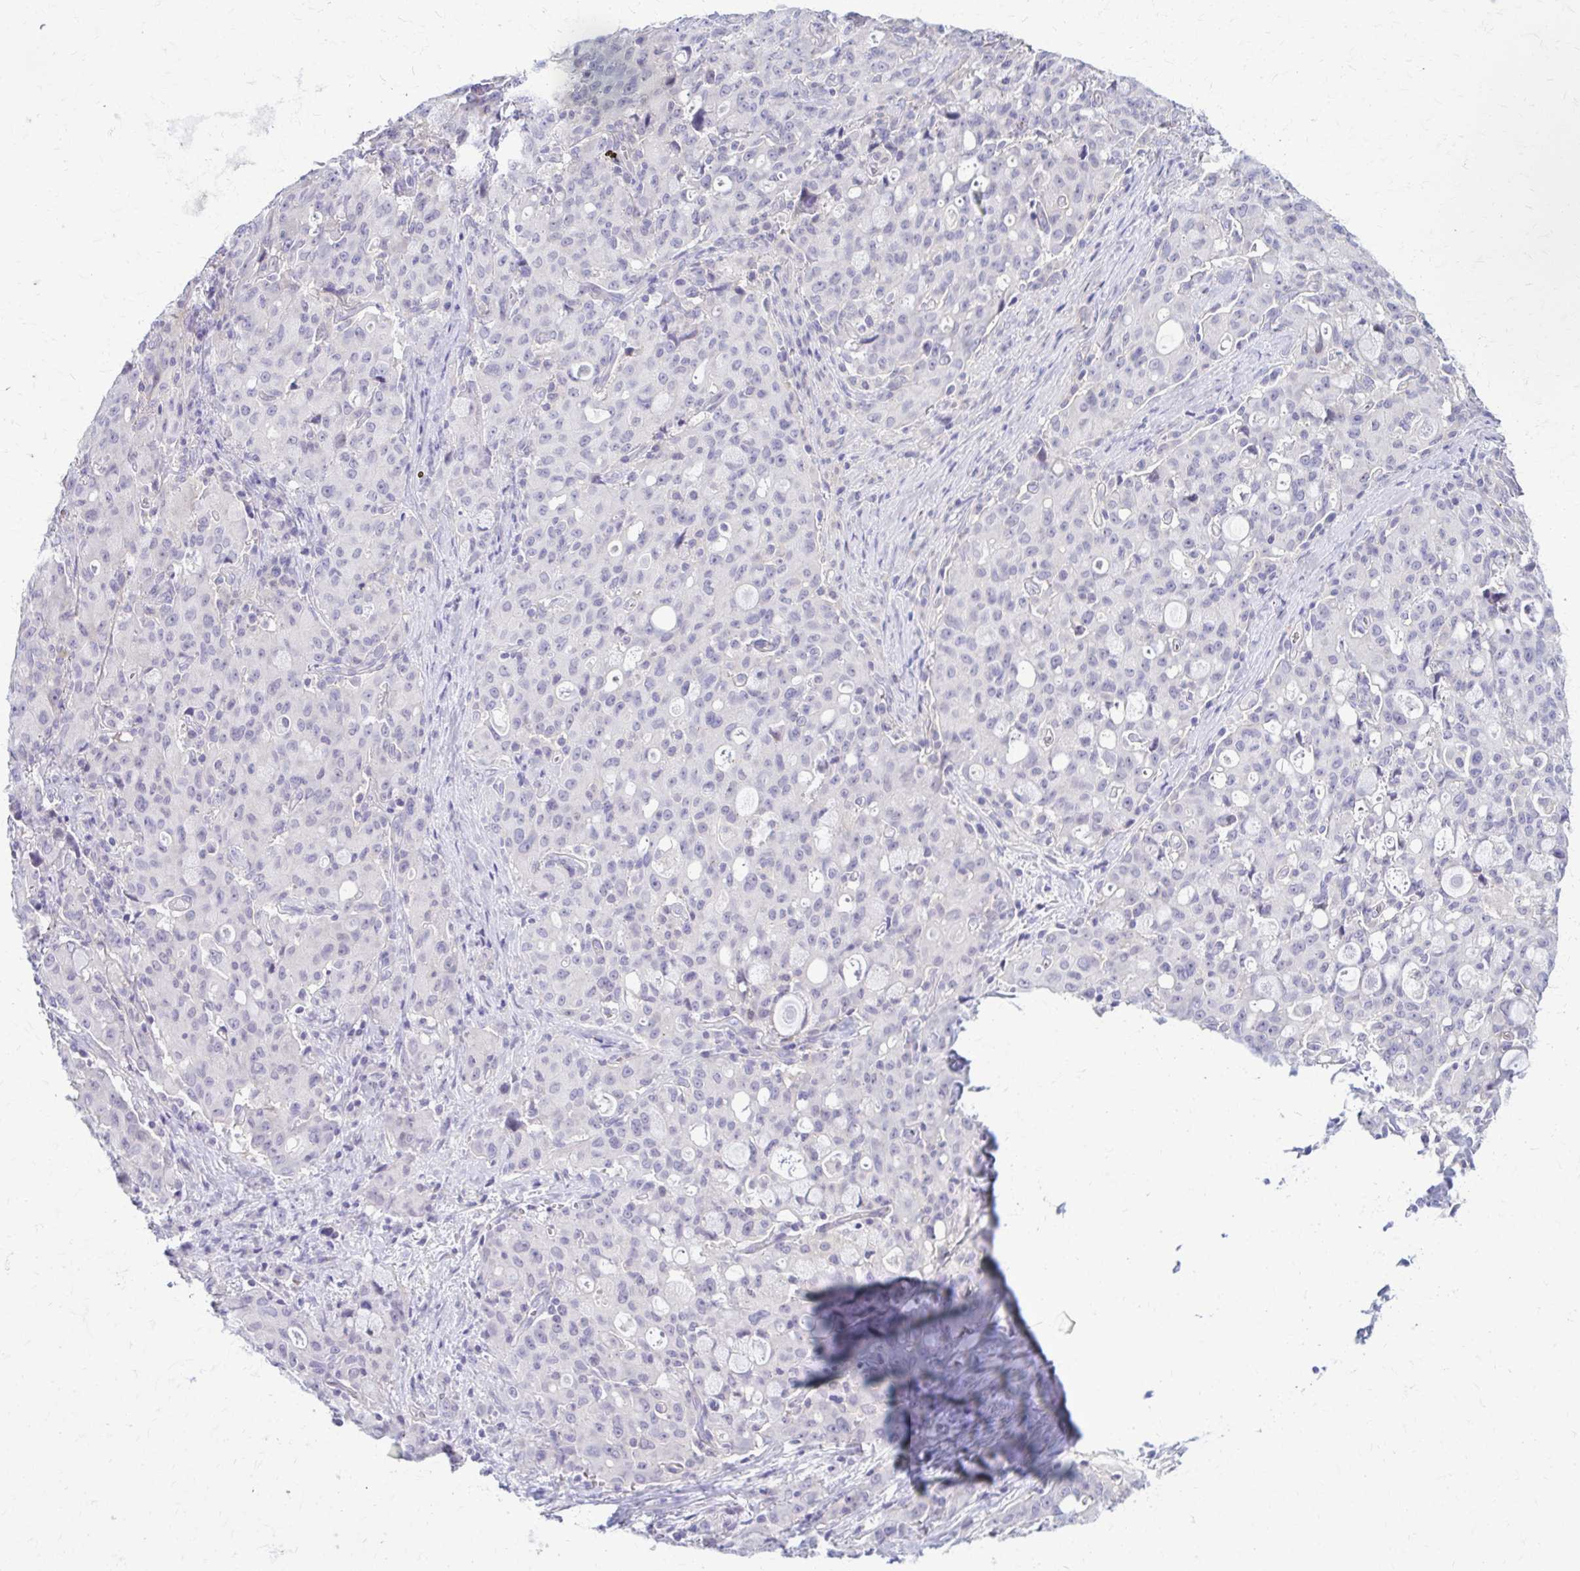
{"staining": {"intensity": "negative", "quantity": "none", "location": "none"}, "tissue": "lung cancer", "cell_type": "Tumor cells", "image_type": "cancer", "snomed": [{"axis": "morphology", "description": "Adenocarcinoma, NOS"}, {"axis": "topography", "description": "Lung"}], "caption": "Protein analysis of adenocarcinoma (lung) shows no significant expression in tumor cells.", "gene": "RHOBTB2", "patient": {"sex": "female", "age": 44}}